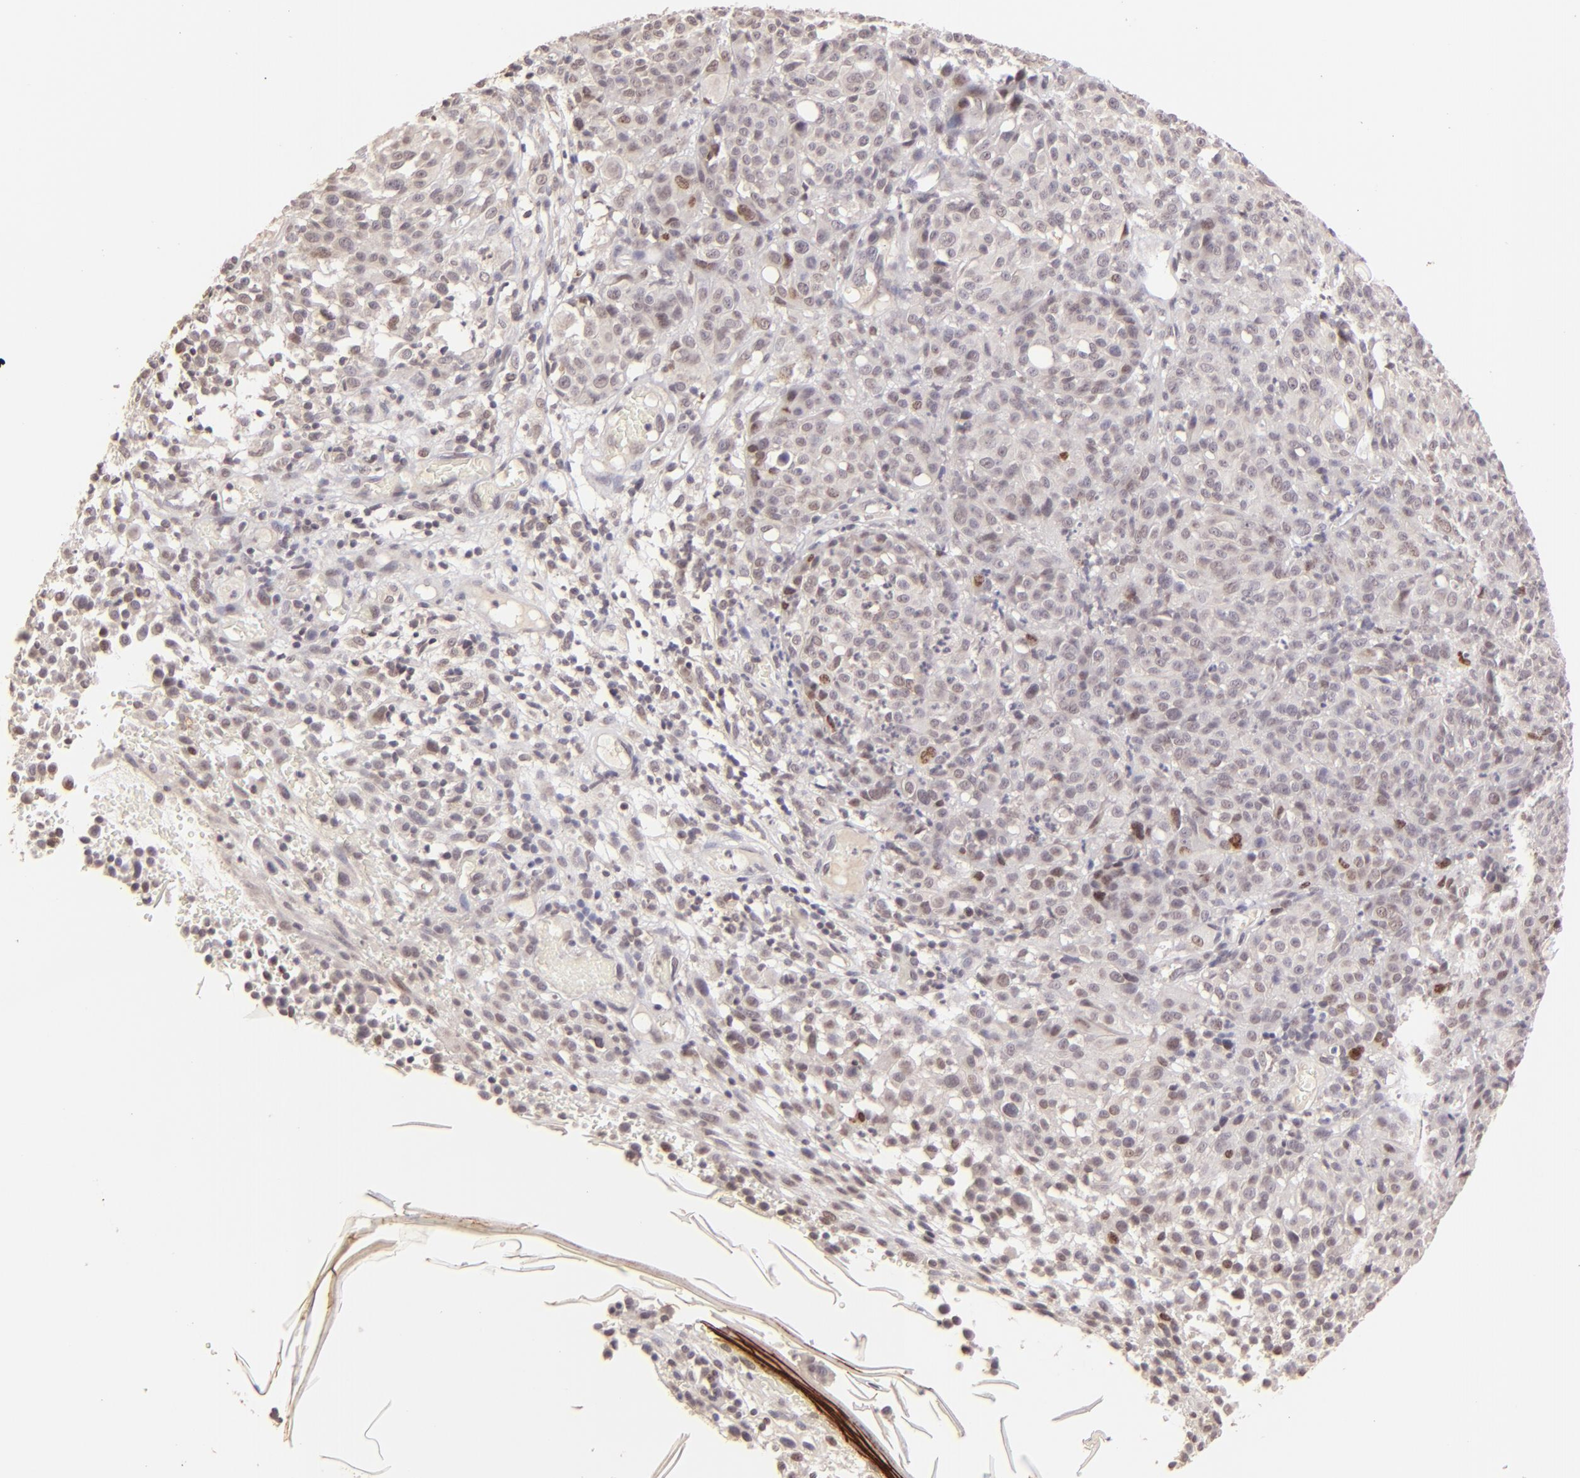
{"staining": {"intensity": "weak", "quantity": ">75%", "location": "cytoplasmic/membranous"}, "tissue": "melanoma", "cell_type": "Tumor cells", "image_type": "cancer", "snomed": [{"axis": "morphology", "description": "Malignant melanoma, NOS"}, {"axis": "topography", "description": "Skin"}], "caption": "Protein staining by immunohistochemistry exhibits weak cytoplasmic/membranous staining in approximately >75% of tumor cells in malignant melanoma.", "gene": "CLDN1", "patient": {"sex": "female", "age": 49}}